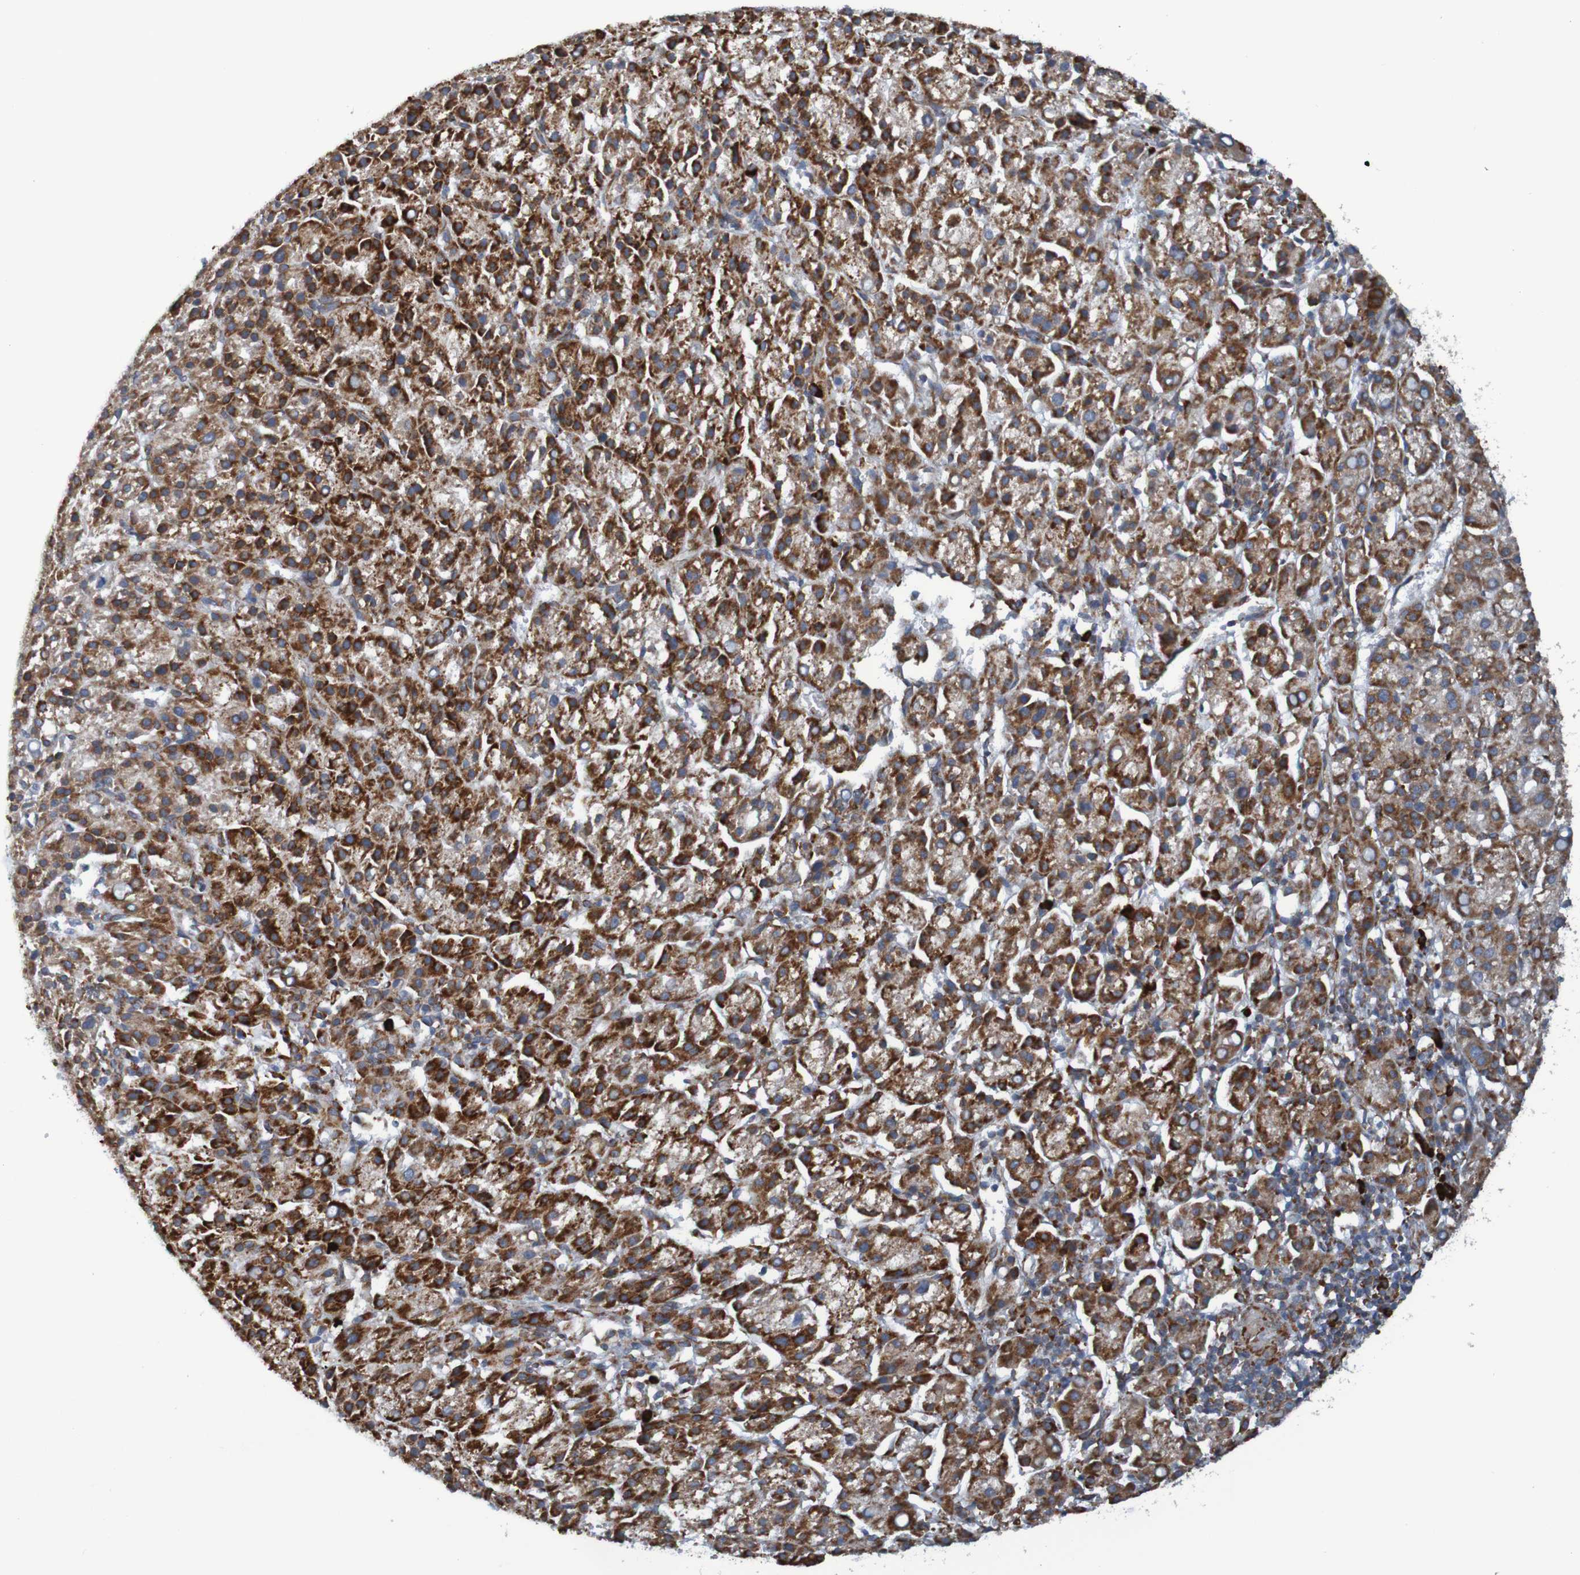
{"staining": {"intensity": "moderate", "quantity": ">75%", "location": "cytoplasmic/membranous"}, "tissue": "liver cancer", "cell_type": "Tumor cells", "image_type": "cancer", "snomed": [{"axis": "morphology", "description": "Carcinoma, Hepatocellular, NOS"}, {"axis": "topography", "description": "Liver"}], "caption": "Liver cancer stained with a protein marker displays moderate staining in tumor cells.", "gene": "SSR1", "patient": {"sex": "female", "age": 58}}